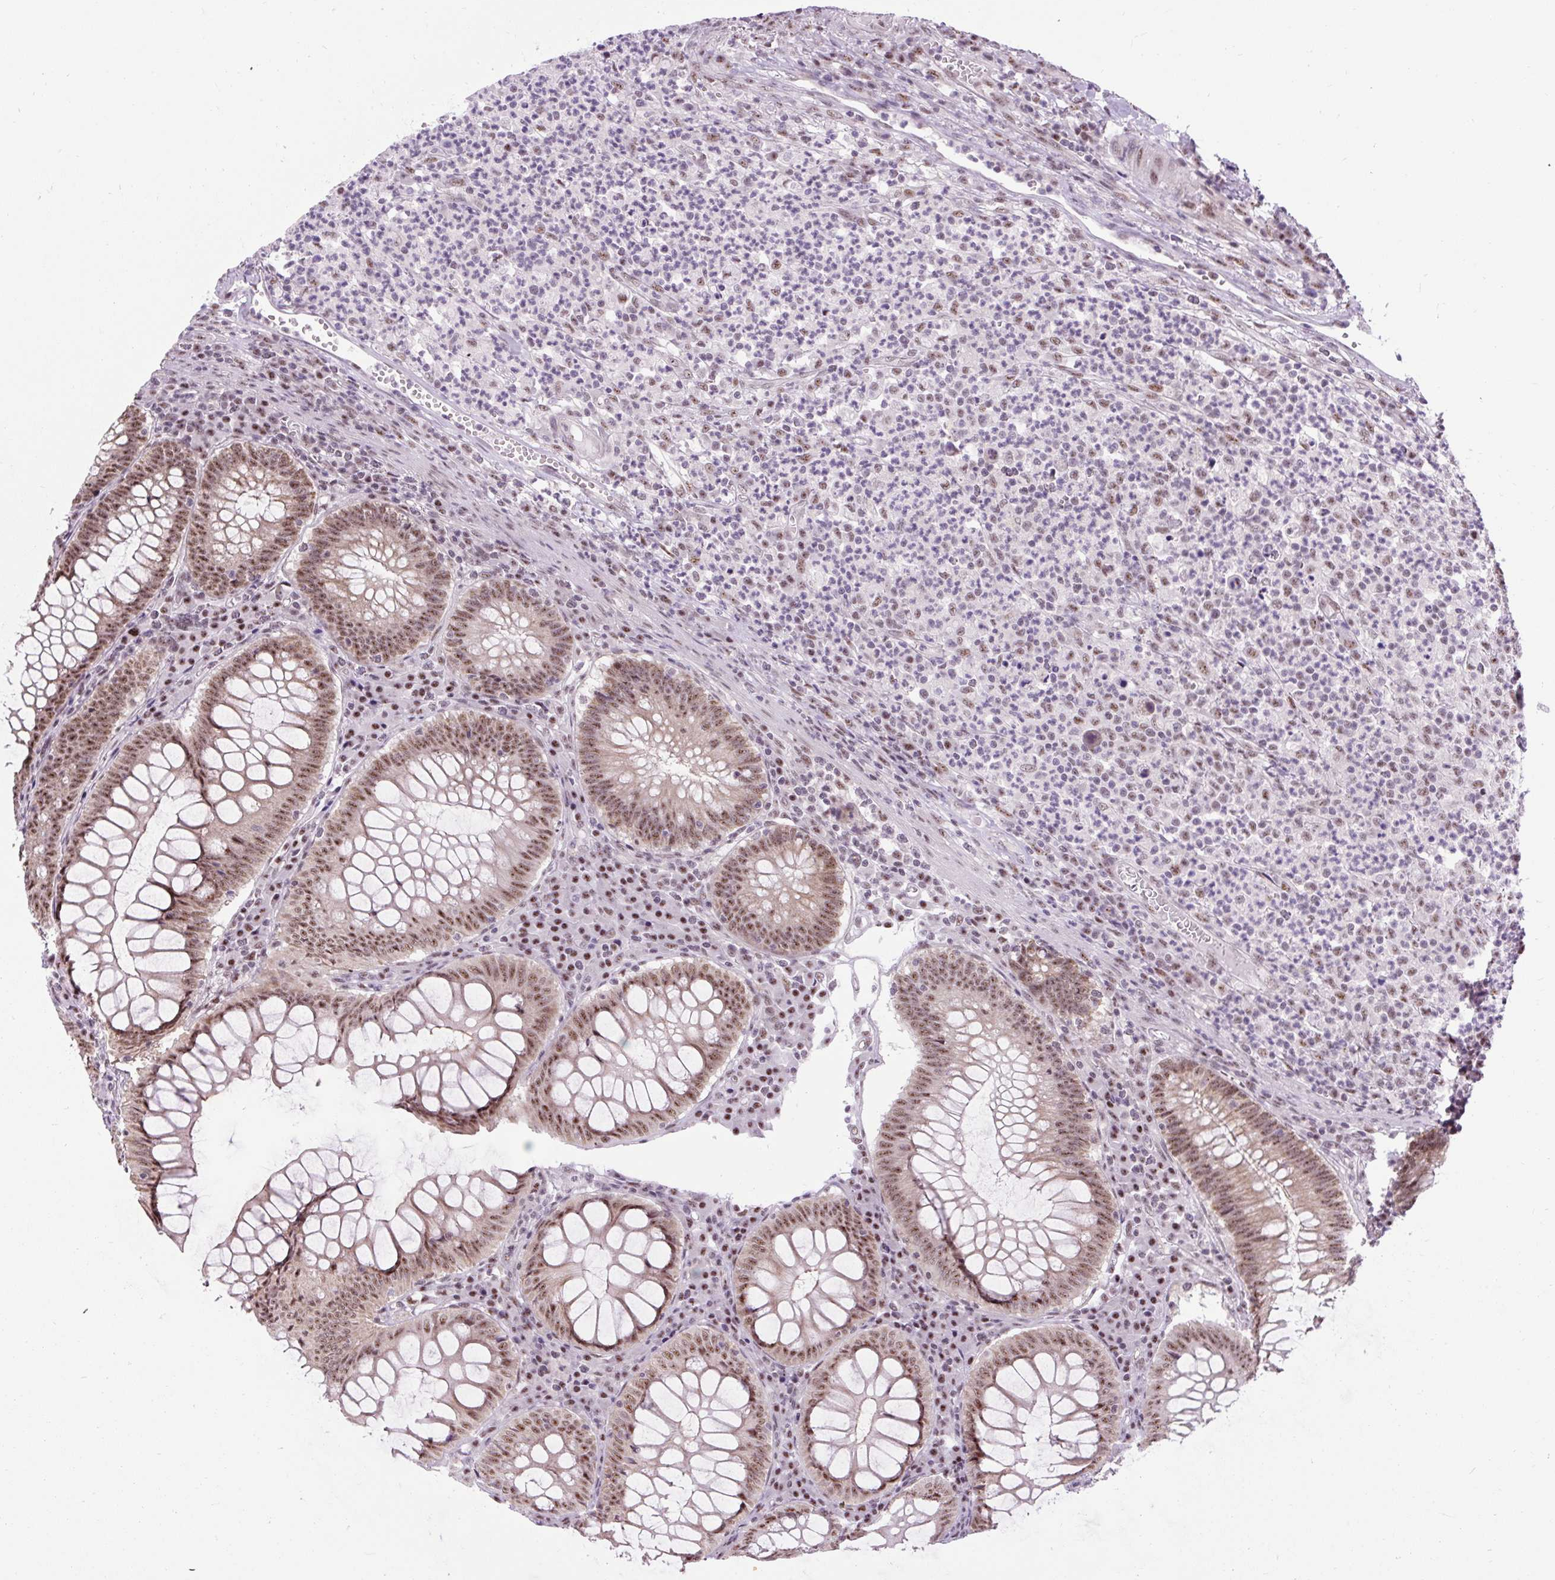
{"staining": {"intensity": "moderate", "quantity": ">75%", "location": "nuclear"}, "tissue": "colorectal cancer", "cell_type": "Tumor cells", "image_type": "cancer", "snomed": [{"axis": "morphology", "description": "Adenocarcinoma, NOS"}, {"axis": "topography", "description": "Colon"}], "caption": "Human colorectal adenocarcinoma stained for a protein (brown) reveals moderate nuclear positive expression in about >75% of tumor cells.", "gene": "SMC5", "patient": {"sex": "male", "age": 83}}